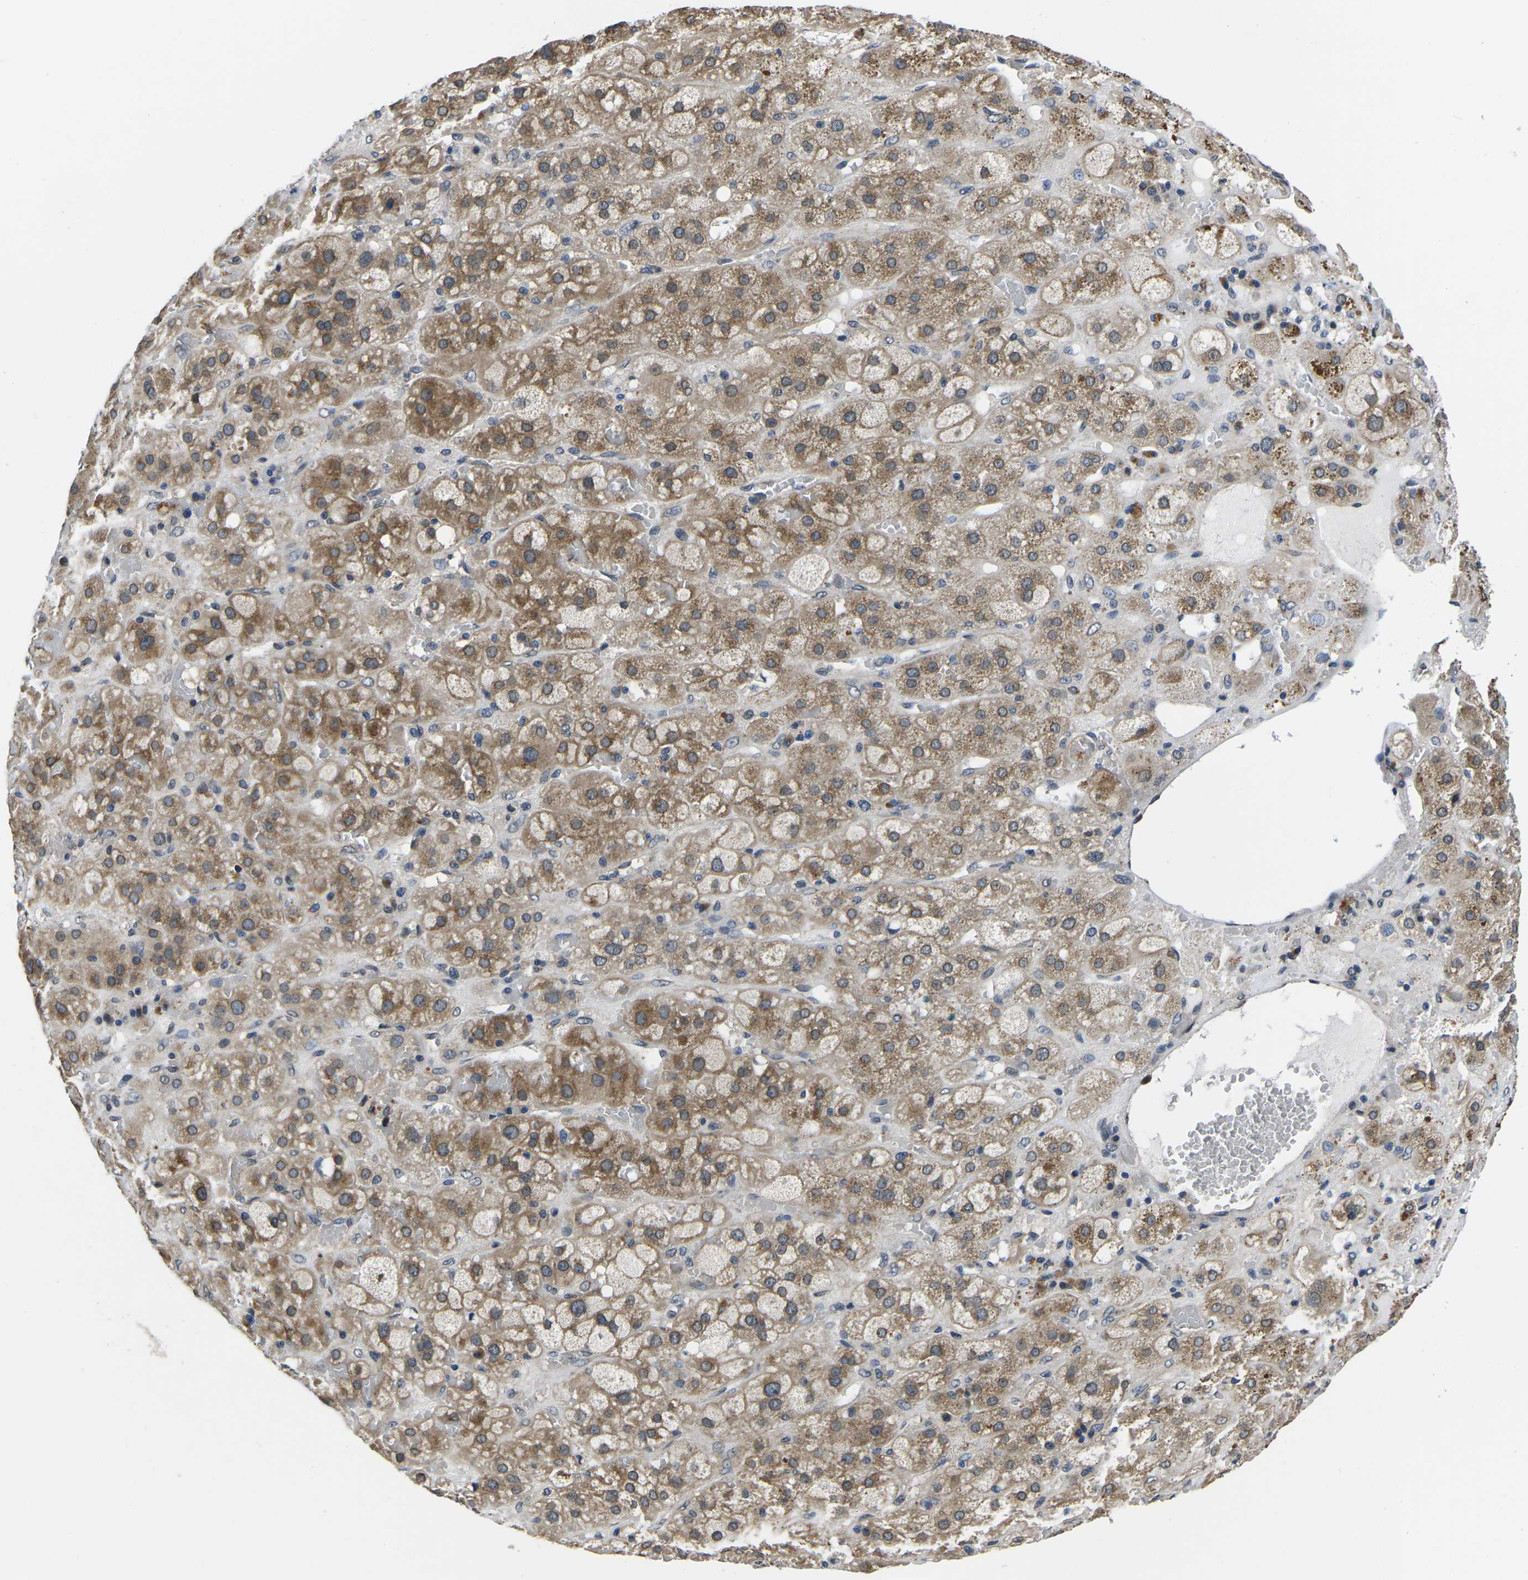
{"staining": {"intensity": "moderate", "quantity": "25%-75%", "location": "cytoplasmic/membranous"}, "tissue": "adrenal gland", "cell_type": "Glandular cells", "image_type": "normal", "snomed": [{"axis": "morphology", "description": "Normal tissue, NOS"}, {"axis": "topography", "description": "Adrenal gland"}], "caption": "Adrenal gland stained with DAB (3,3'-diaminobenzidine) immunohistochemistry demonstrates medium levels of moderate cytoplasmic/membranous positivity in about 25%-75% of glandular cells. (DAB (3,3'-diaminobenzidine) IHC with brightfield microscopy, high magnification).", "gene": "SNX10", "patient": {"sex": "female", "age": 47}}